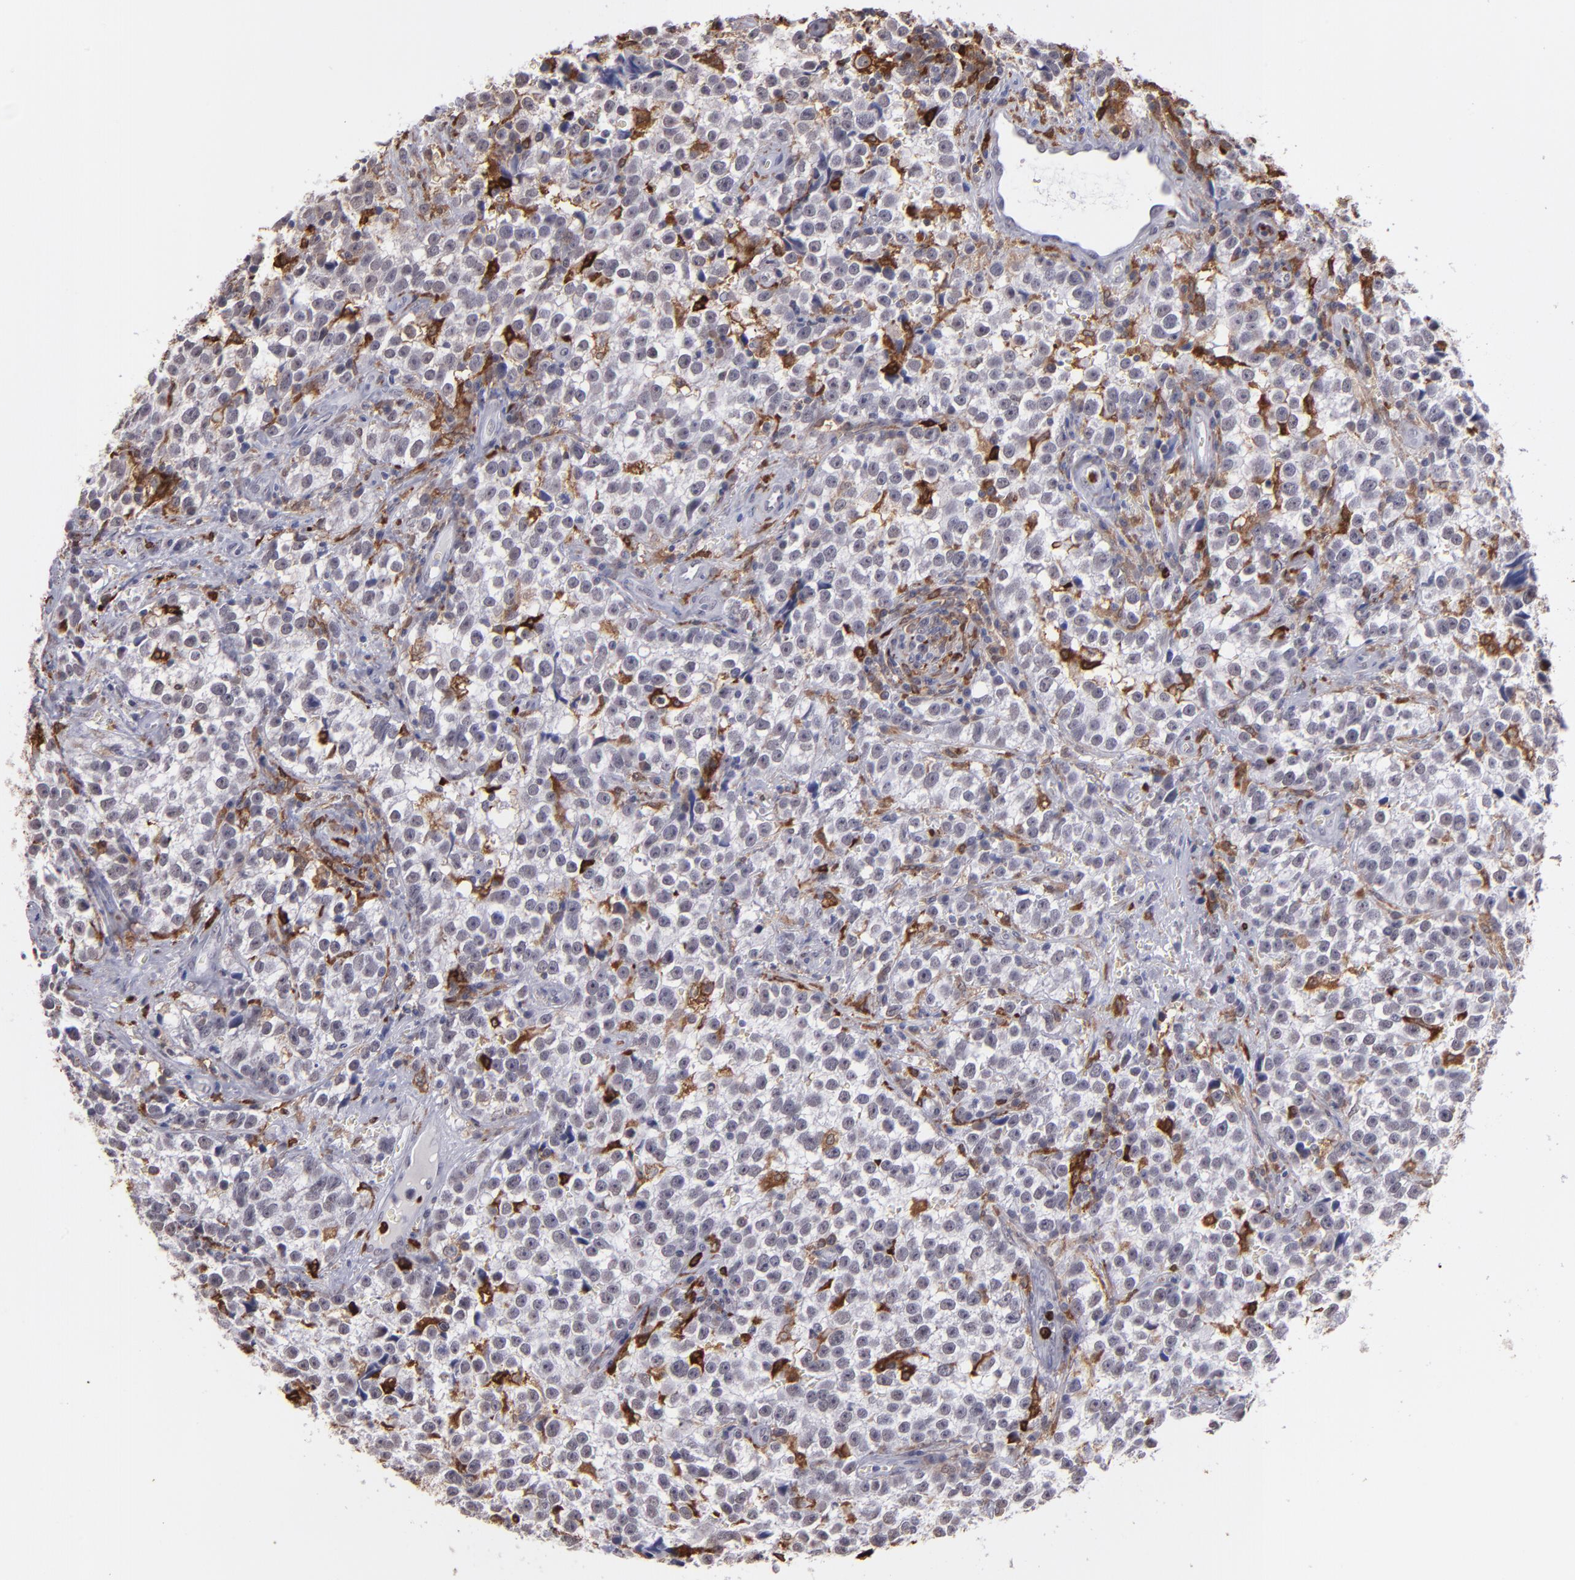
{"staining": {"intensity": "negative", "quantity": "none", "location": "none"}, "tissue": "testis cancer", "cell_type": "Tumor cells", "image_type": "cancer", "snomed": [{"axis": "morphology", "description": "Seminoma, NOS"}, {"axis": "topography", "description": "Testis"}], "caption": "An image of human testis cancer (seminoma) is negative for staining in tumor cells.", "gene": "NCF2", "patient": {"sex": "male", "age": 38}}